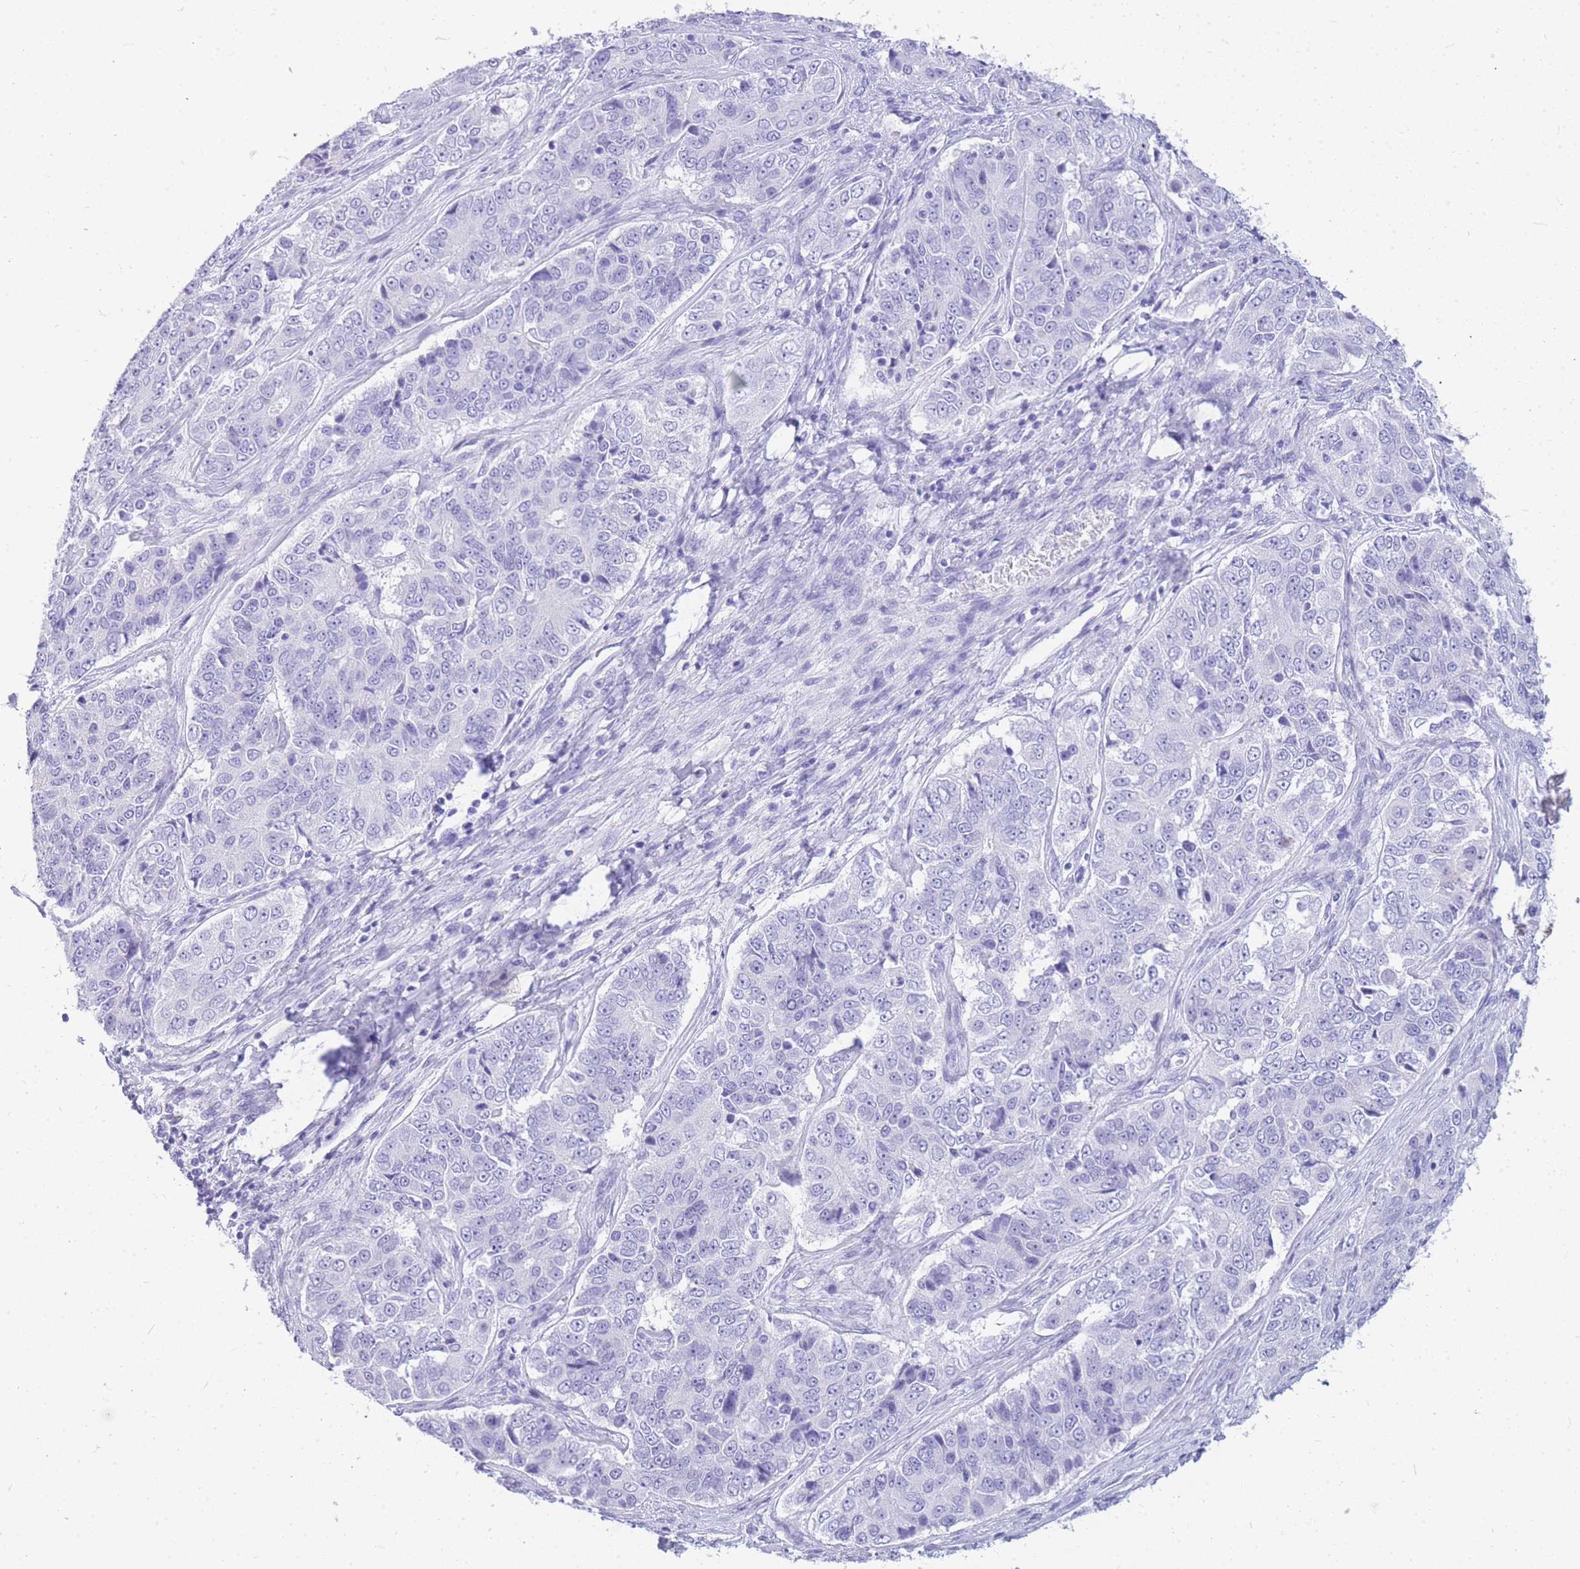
{"staining": {"intensity": "negative", "quantity": "none", "location": "none"}, "tissue": "ovarian cancer", "cell_type": "Tumor cells", "image_type": "cancer", "snomed": [{"axis": "morphology", "description": "Carcinoma, endometroid"}, {"axis": "topography", "description": "Ovary"}], "caption": "Immunohistochemistry image of neoplastic tissue: human endometroid carcinoma (ovarian) stained with DAB (3,3'-diaminobenzidine) displays no significant protein positivity in tumor cells.", "gene": "HERC1", "patient": {"sex": "female", "age": 51}}